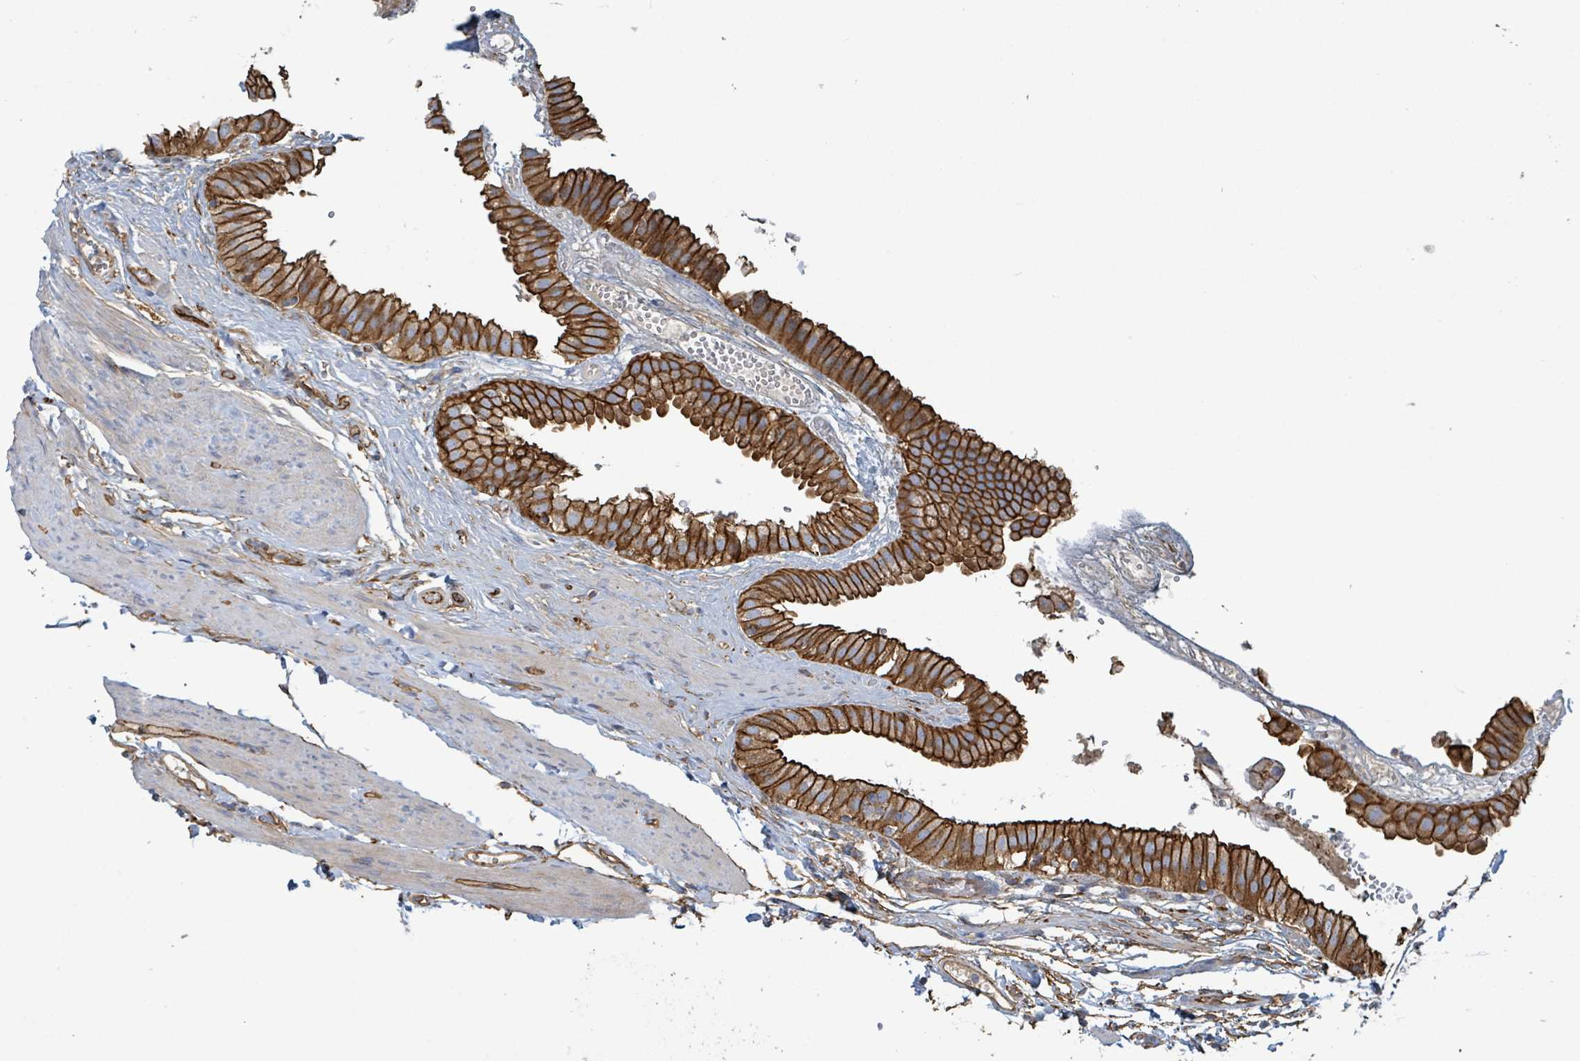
{"staining": {"intensity": "strong", "quantity": ">75%", "location": "cytoplasmic/membranous"}, "tissue": "gallbladder", "cell_type": "Glandular cells", "image_type": "normal", "snomed": [{"axis": "morphology", "description": "Normal tissue, NOS"}, {"axis": "topography", "description": "Gallbladder"}], "caption": "Protein expression by immunohistochemistry (IHC) reveals strong cytoplasmic/membranous positivity in about >75% of glandular cells in unremarkable gallbladder.", "gene": "LDOC1", "patient": {"sex": "female", "age": 61}}